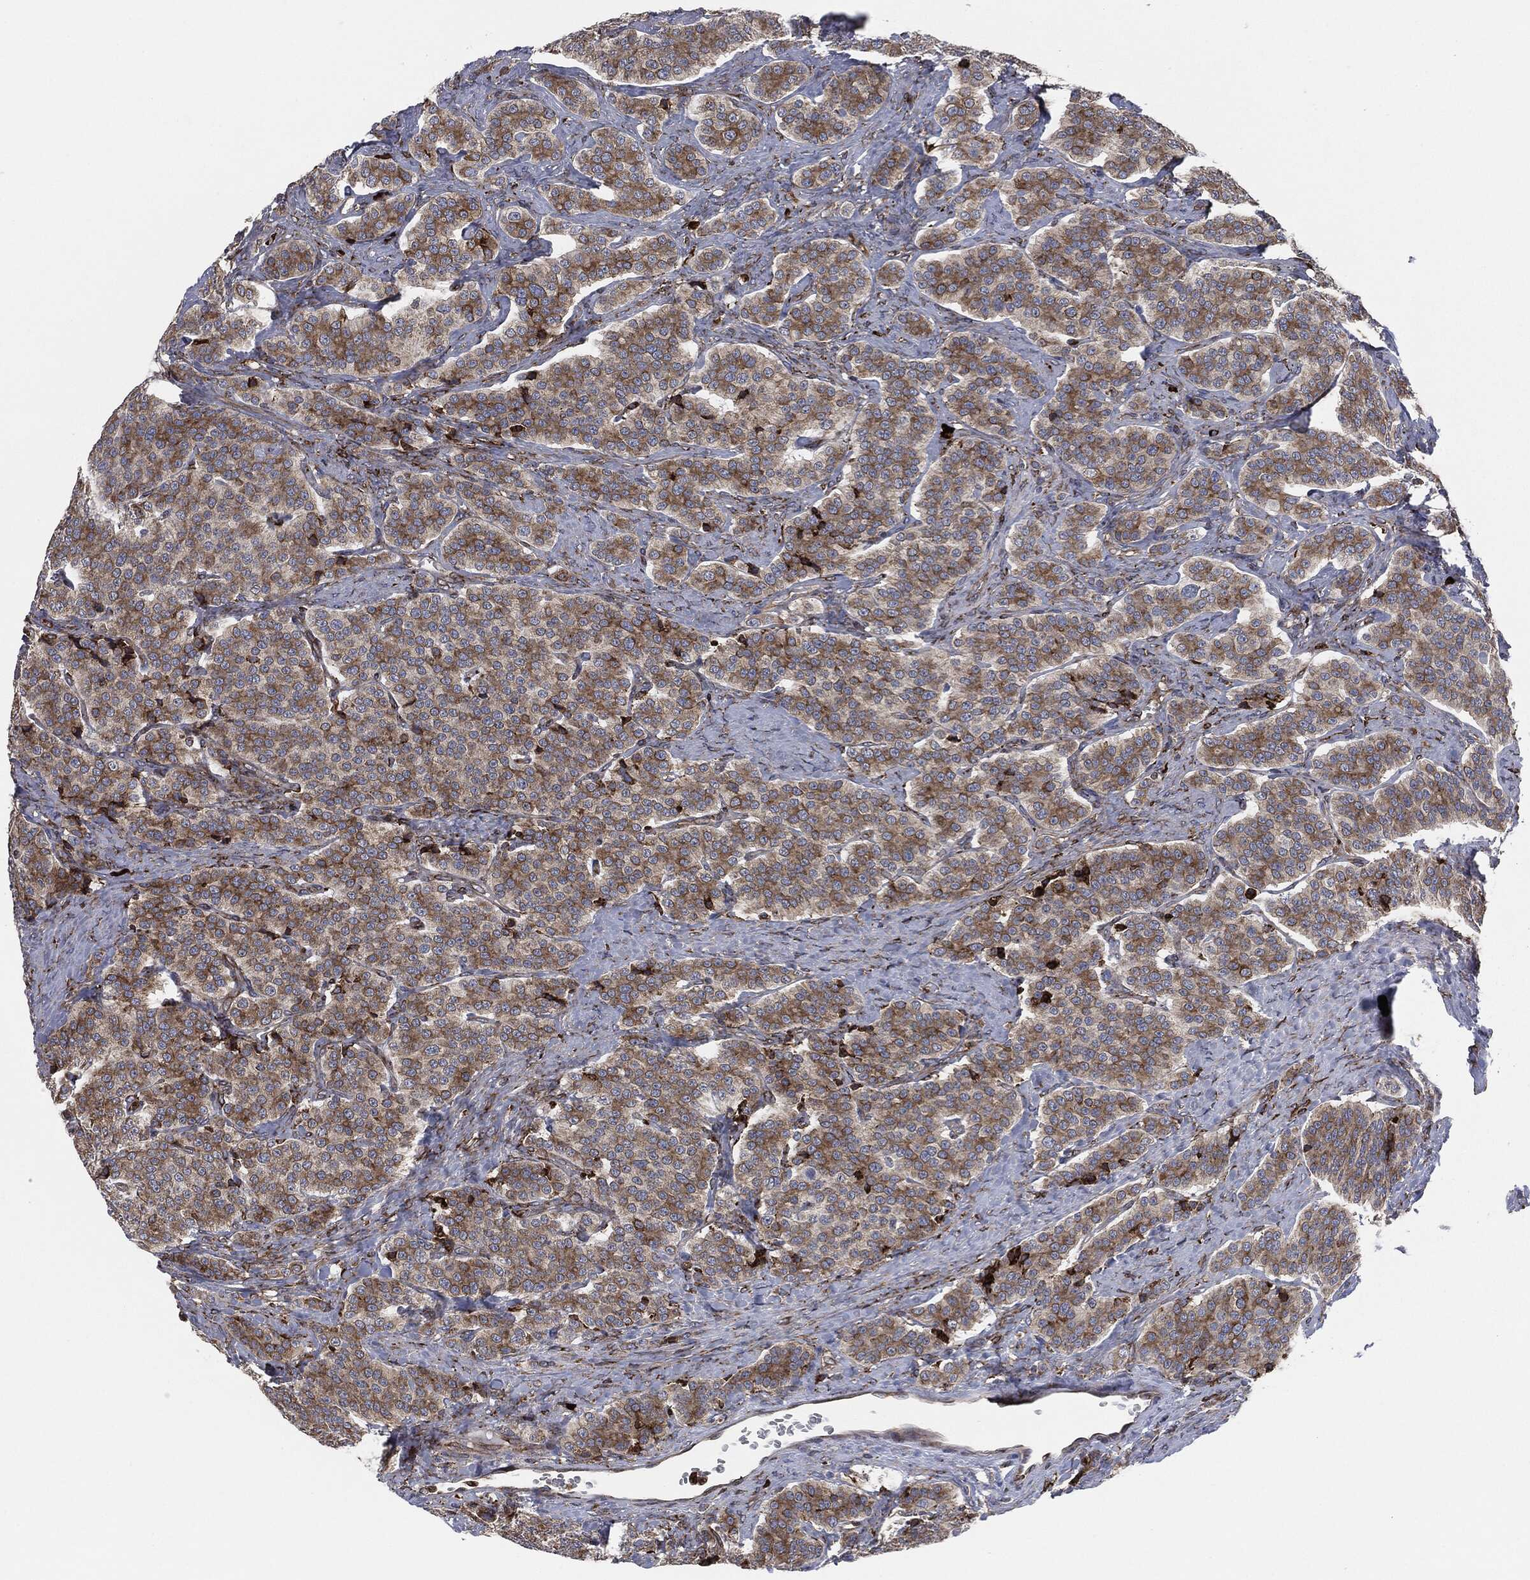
{"staining": {"intensity": "moderate", "quantity": ">75%", "location": "cytoplasmic/membranous"}, "tissue": "carcinoid", "cell_type": "Tumor cells", "image_type": "cancer", "snomed": [{"axis": "morphology", "description": "Carcinoid, malignant, NOS"}, {"axis": "topography", "description": "Small intestine"}], "caption": "Tumor cells demonstrate medium levels of moderate cytoplasmic/membranous positivity in about >75% of cells in human carcinoid.", "gene": "CALR", "patient": {"sex": "female", "age": 58}}